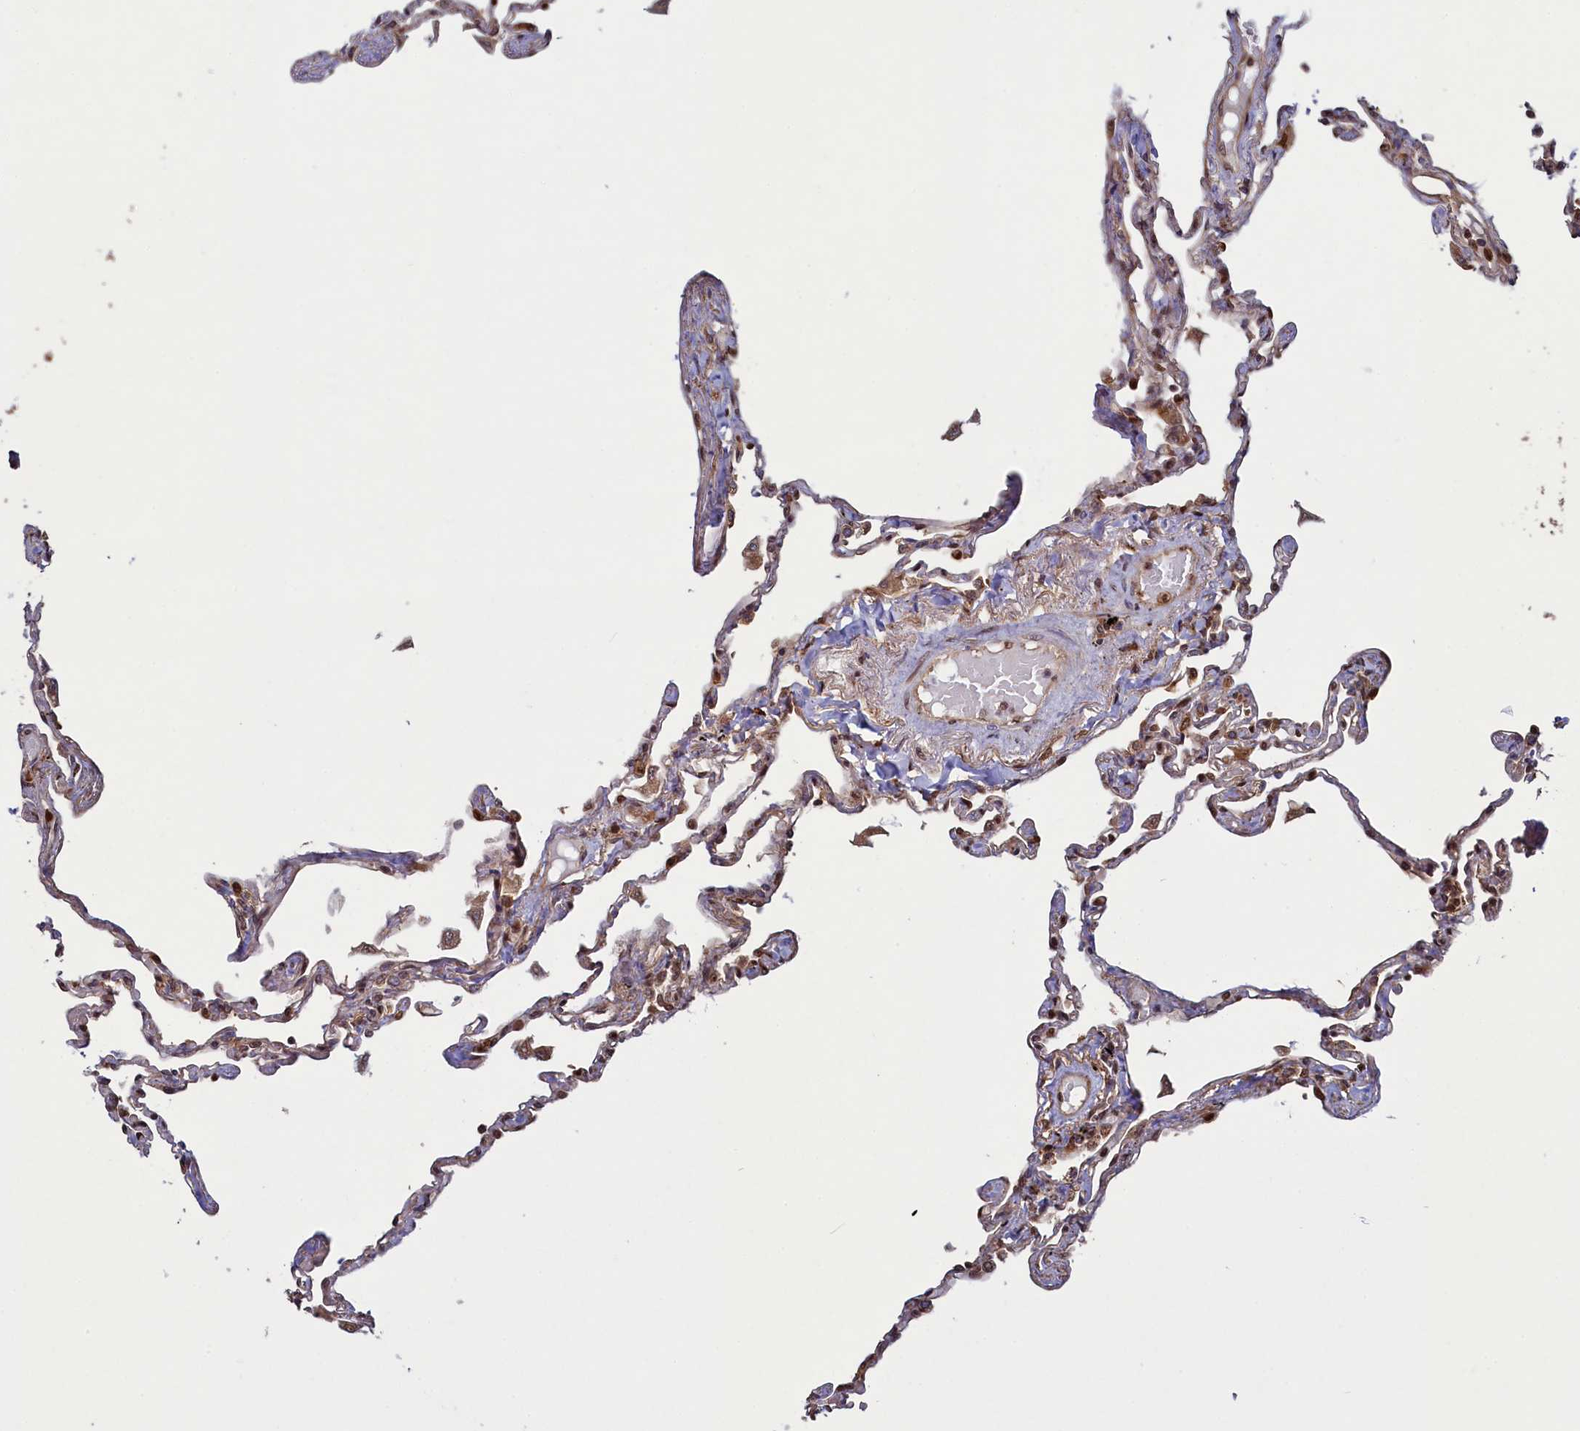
{"staining": {"intensity": "moderate", "quantity": ">75%", "location": "cytoplasmic/membranous,nuclear"}, "tissue": "lung", "cell_type": "Alveolar cells", "image_type": "normal", "snomed": [{"axis": "morphology", "description": "Normal tissue, NOS"}, {"axis": "topography", "description": "Lung"}], "caption": "This photomicrograph reveals IHC staining of normal human lung, with medium moderate cytoplasmic/membranous,nuclear expression in approximately >75% of alveolar cells.", "gene": "NAE1", "patient": {"sex": "female", "age": 67}}